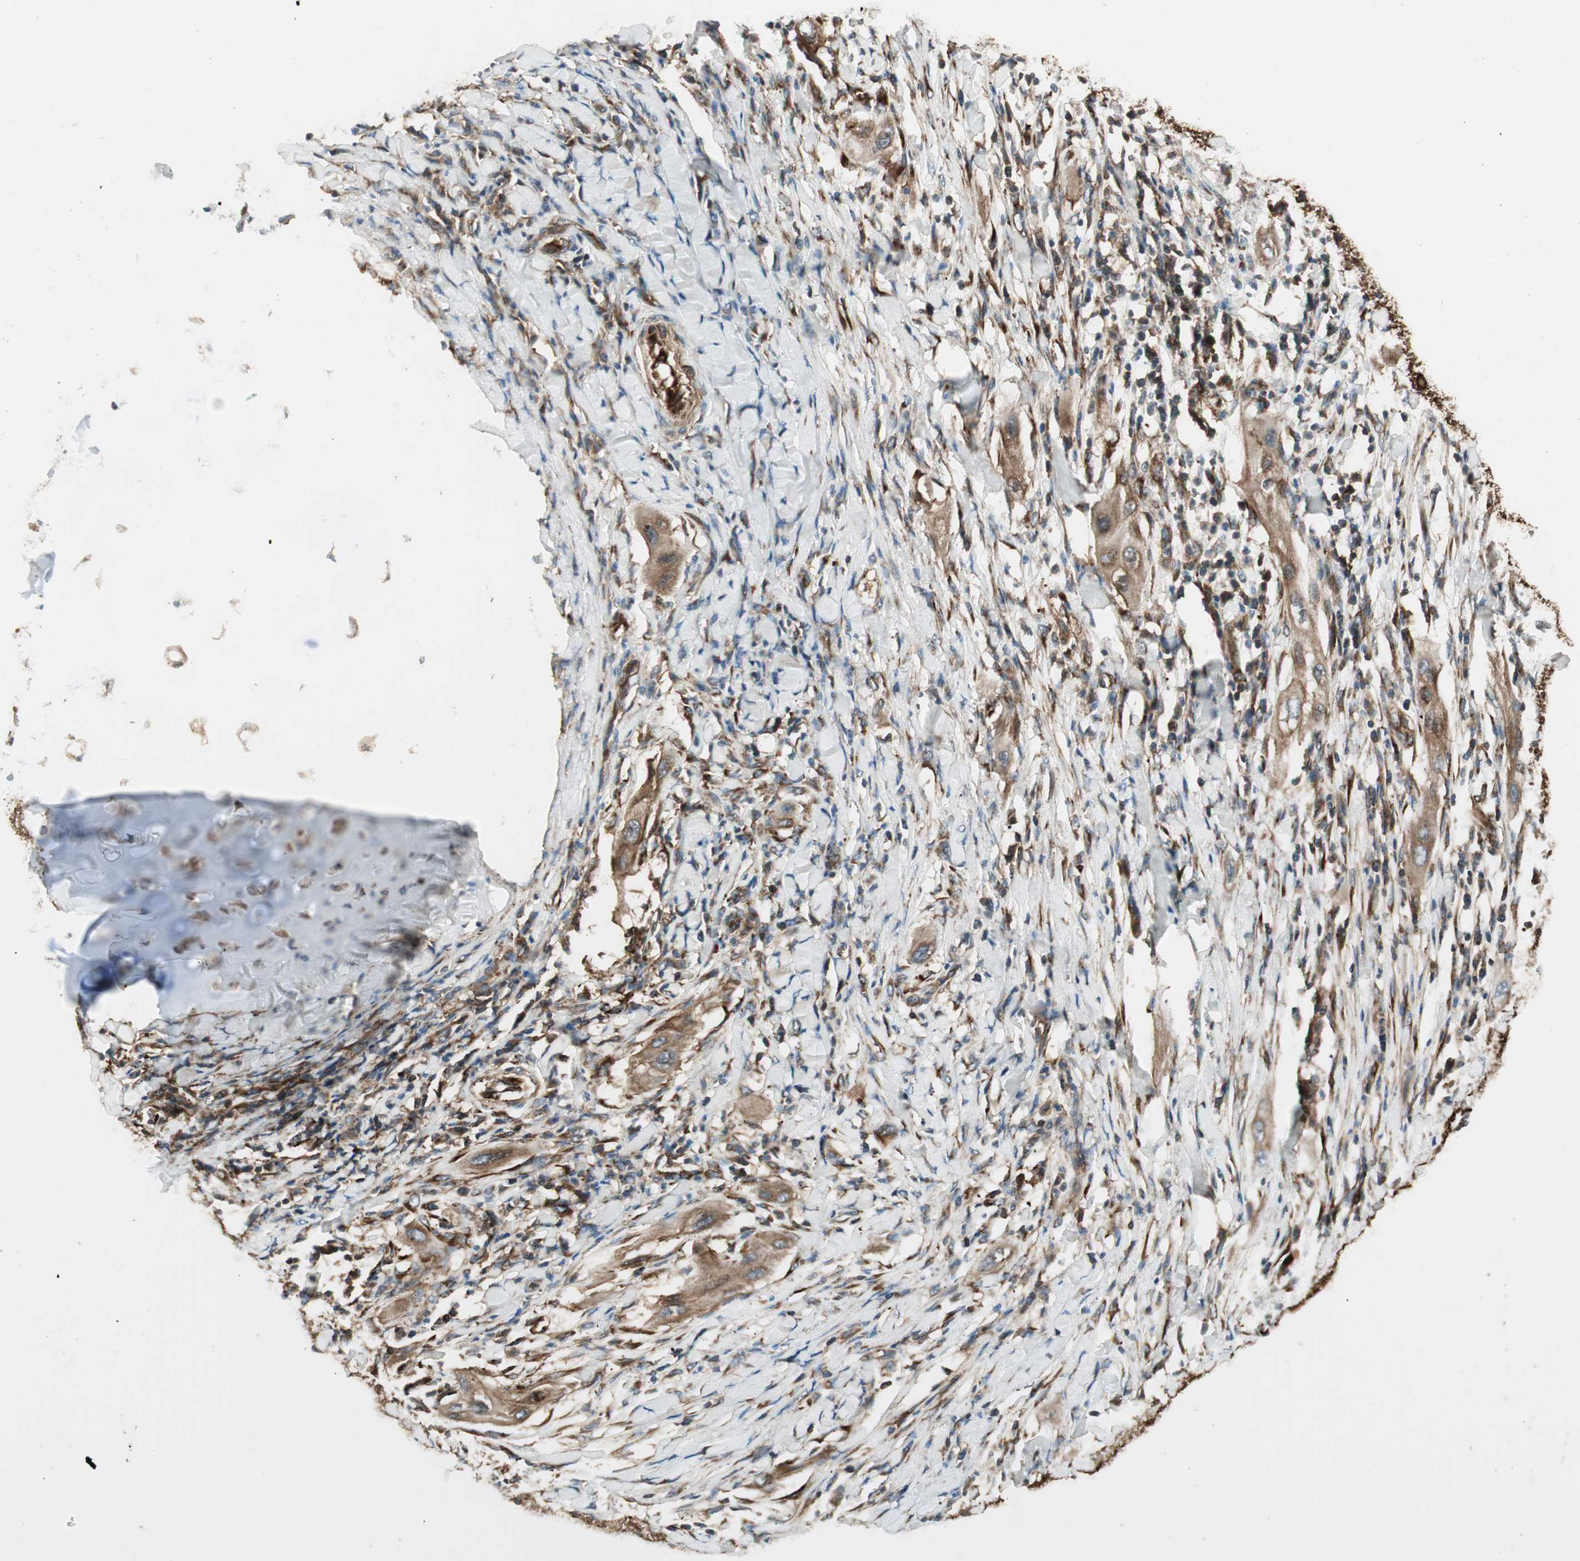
{"staining": {"intensity": "moderate", "quantity": ">75%", "location": "cytoplasmic/membranous"}, "tissue": "lung cancer", "cell_type": "Tumor cells", "image_type": "cancer", "snomed": [{"axis": "morphology", "description": "Squamous cell carcinoma, NOS"}, {"axis": "topography", "description": "Lung"}], "caption": "IHC of lung cancer (squamous cell carcinoma) displays medium levels of moderate cytoplasmic/membranous staining in approximately >75% of tumor cells.", "gene": "PRKG1", "patient": {"sex": "female", "age": 47}}